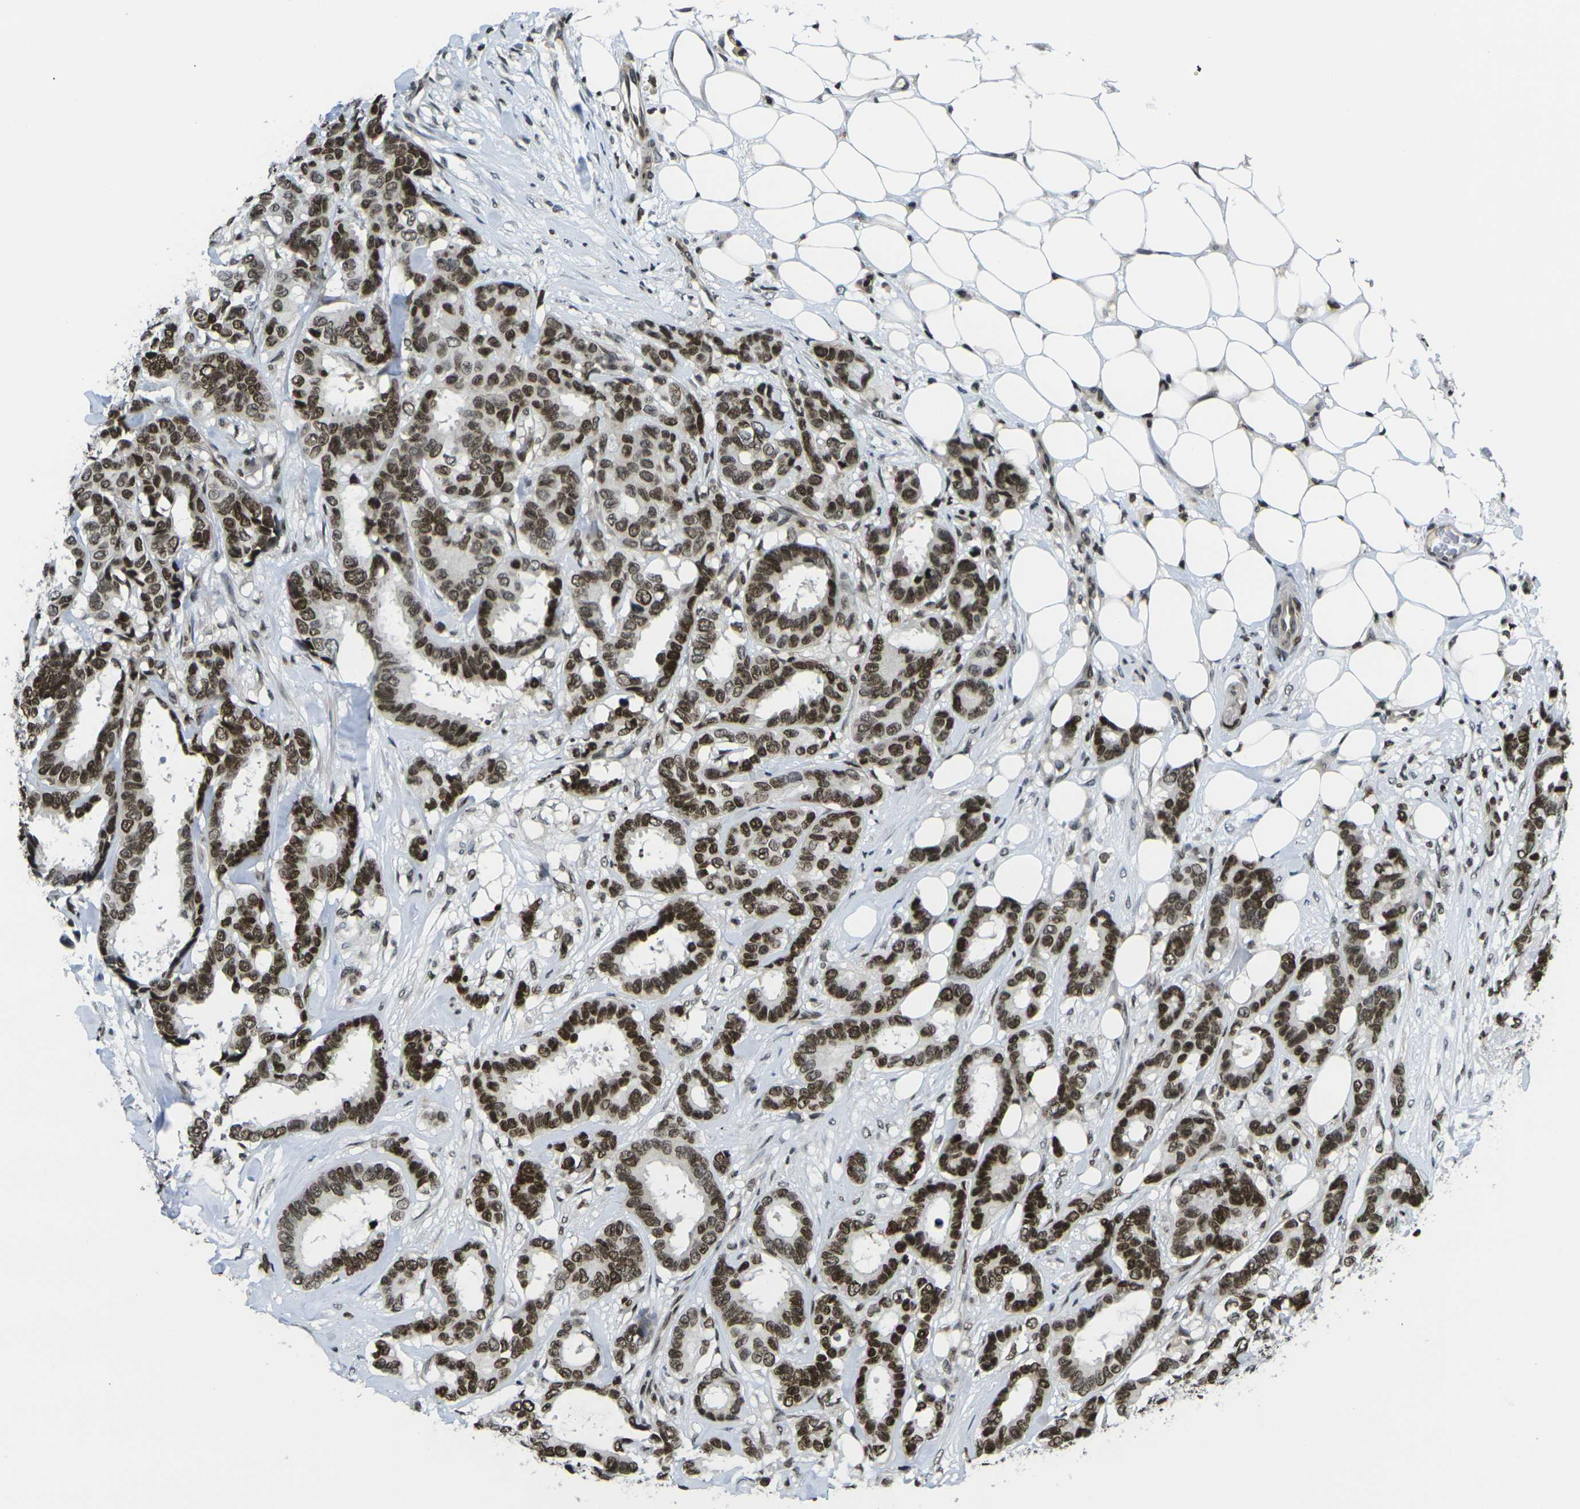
{"staining": {"intensity": "strong", "quantity": ">75%", "location": "nuclear"}, "tissue": "breast cancer", "cell_type": "Tumor cells", "image_type": "cancer", "snomed": [{"axis": "morphology", "description": "Duct carcinoma"}, {"axis": "topography", "description": "Breast"}], "caption": "Tumor cells demonstrate strong nuclear expression in approximately >75% of cells in breast cancer. Nuclei are stained in blue.", "gene": "H1-10", "patient": {"sex": "female", "age": 87}}